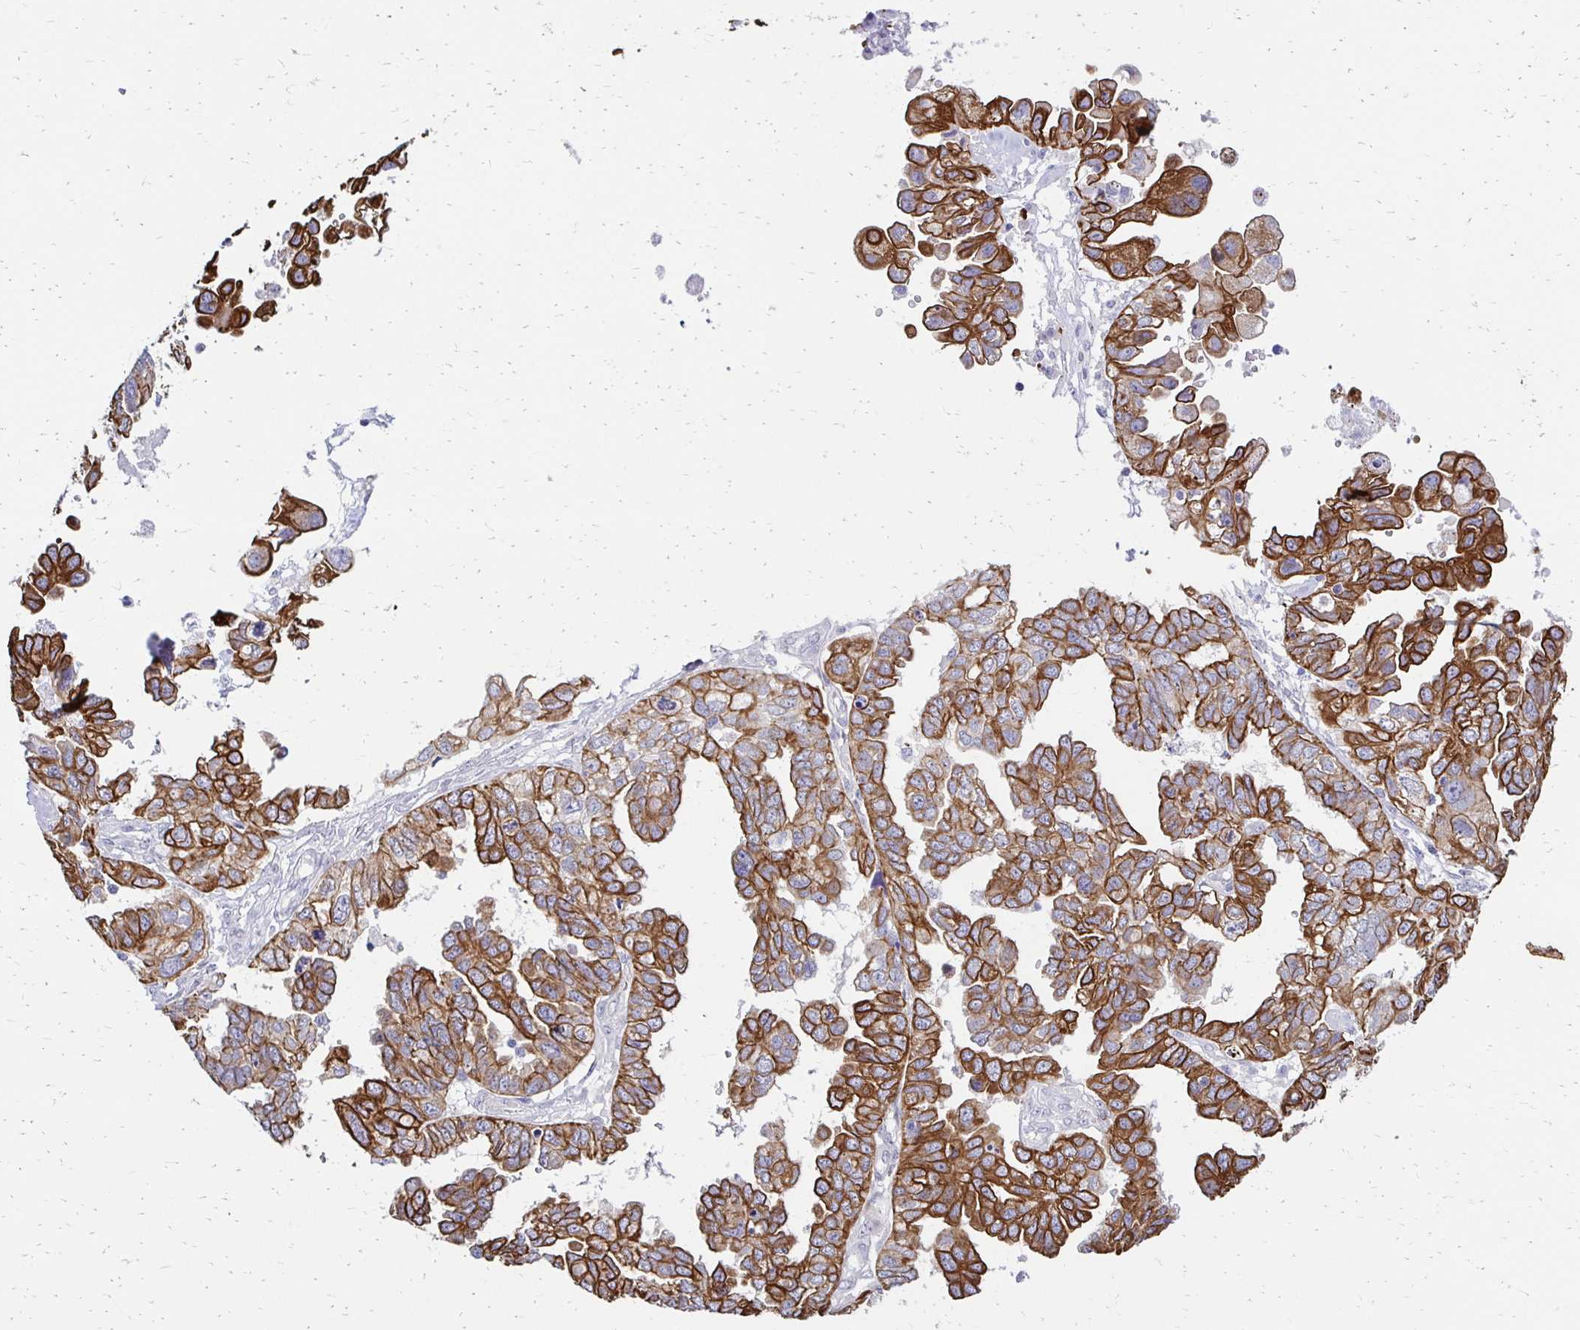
{"staining": {"intensity": "moderate", "quantity": ">75%", "location": "cytoplasmic/membranous"}, "tissue": "ovarian cancer", "cell_type": "Tumor cells", "image_type": "cancer", "snomed": [{"axis": "morphology", "description": "Cystadenocarcinoma, serous, NOS"}, {"axis": "topography", "description": "Ovary"}], "caption": "Immunohistochemical staining of human serous cystadenocarcinoma (ovarian) exhibits medium levels of moderate cytoplasmic/membranous protein staining in approximately >75% of tumor cells. (brown staining indicates protein expression, while blue staining denotes nuclei).", "gene": "C1QTNF2", "patient": {"sex": "female", "age": 53}}